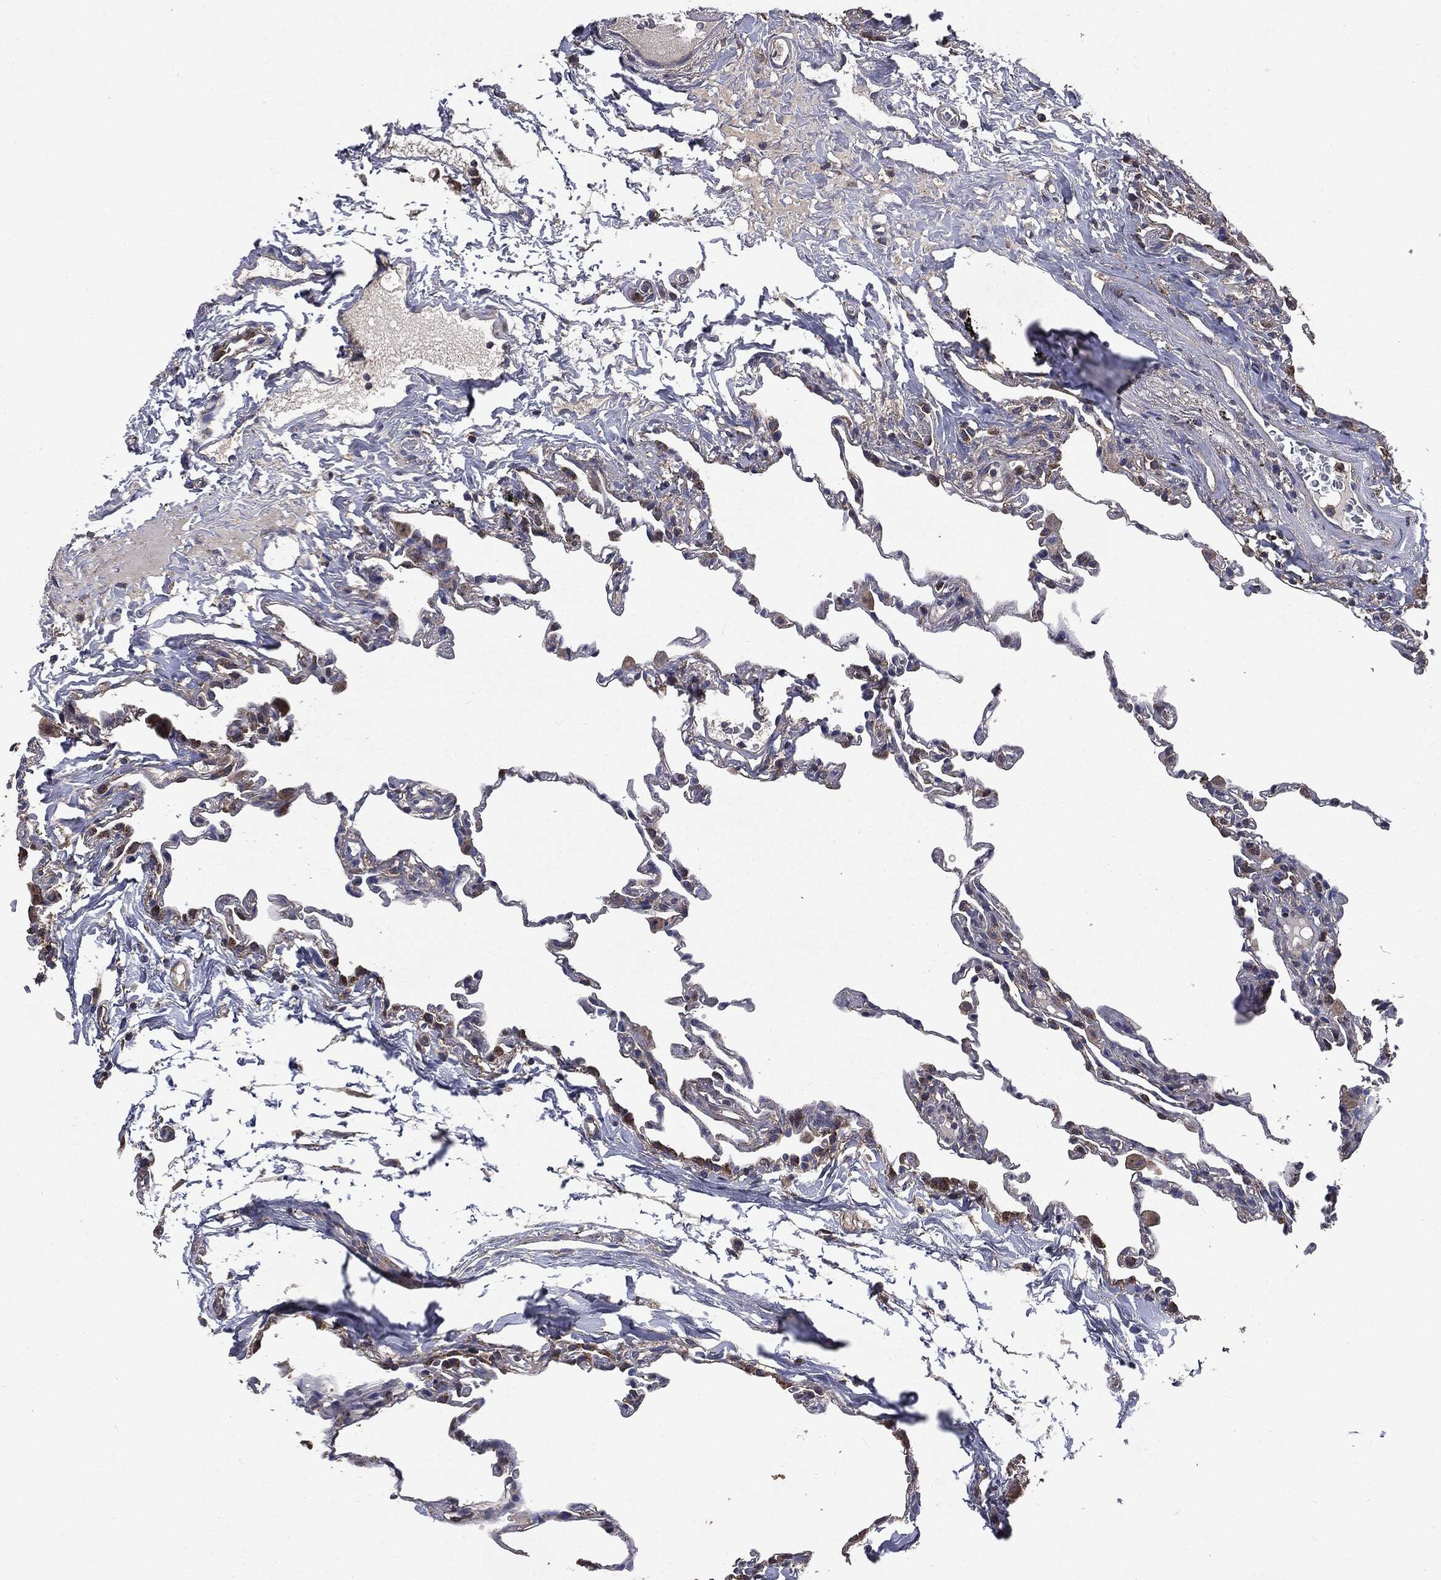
{"staining": {"intensity": "weak", "quantity": "25%-75%", "location": "cytoplasmic/membranous"}, "tissue": "lung", "cell_type": "Alveolar cells", "image_type": "normal", "snomed": [{"axis": "morphology", "description": "Normal tissue, NOS"}, {"axis": "topography", "description": "Lung"}], "caption": "Weak cytoplasmic/membranous positivity for a protein is appreciated in about 25%-75% of alveolar cells of normal lung using IHC.", "gene": "MAPK6", "patient": {"sex": "female", "age": 57}}